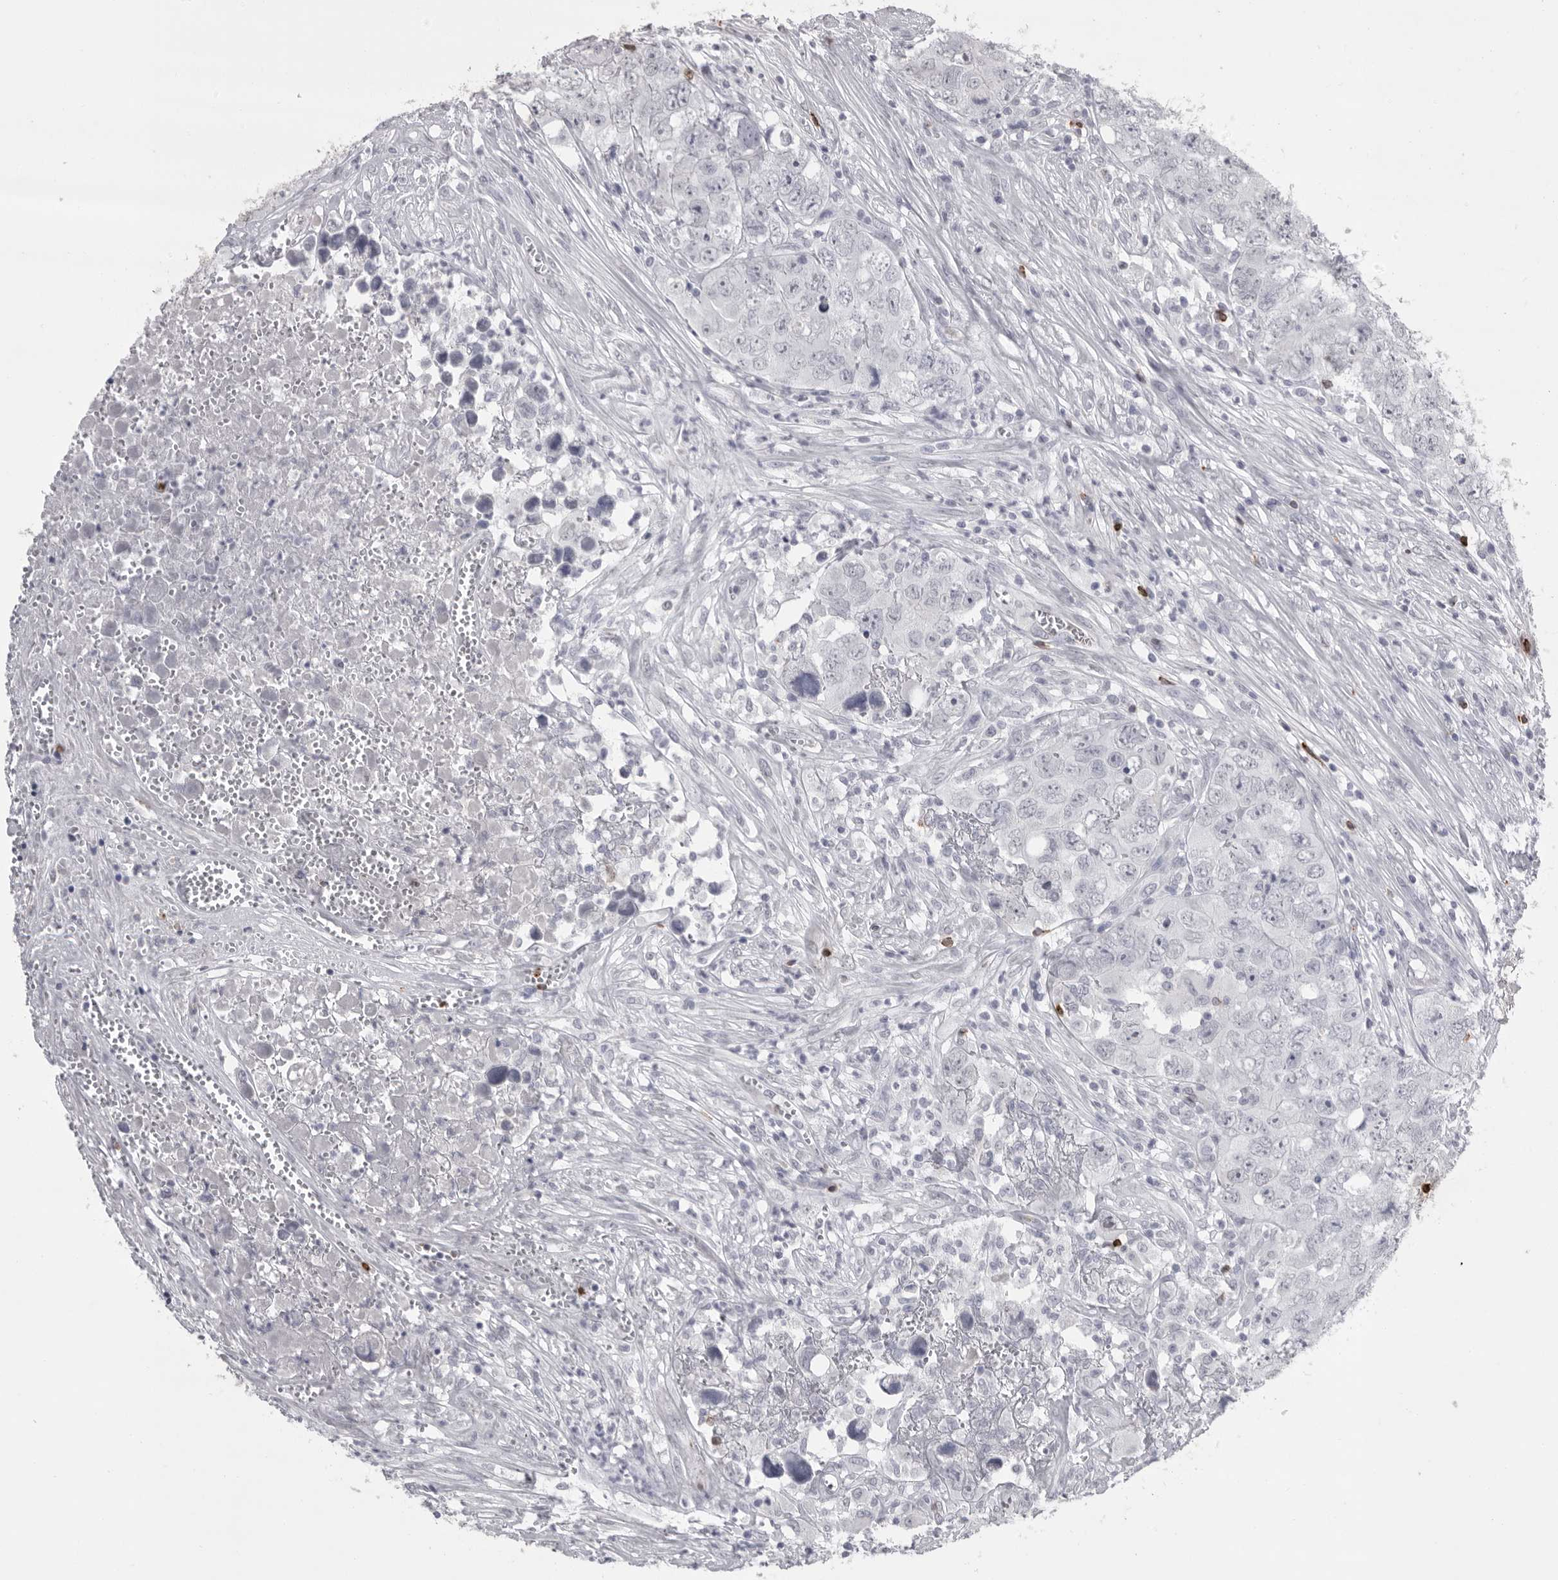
{"staining": {"intensity": "negative", "quantity": "none", "location": "none"}, "tissue": "testis cancer", "cell_type": "Tumor cells", "image_type": "cancer", "snomed": [{"axis": "morphology", "description": "Seminoma, NOS"}, {"axis": "morphology", "description": "Carcinoma, Embryonal, NOS"}, {"axis": "topography", "description": "Testis"}], "caption": "Immunohistochemistry micrograph of neoplastic tissue: seminoma (testis) stained with DAB (3,3'-diaminobenzidine) displays no significant protein positivity in tumor cells.", "gene": "GNLY", "patient": {"sex": "male", "age": 43}}